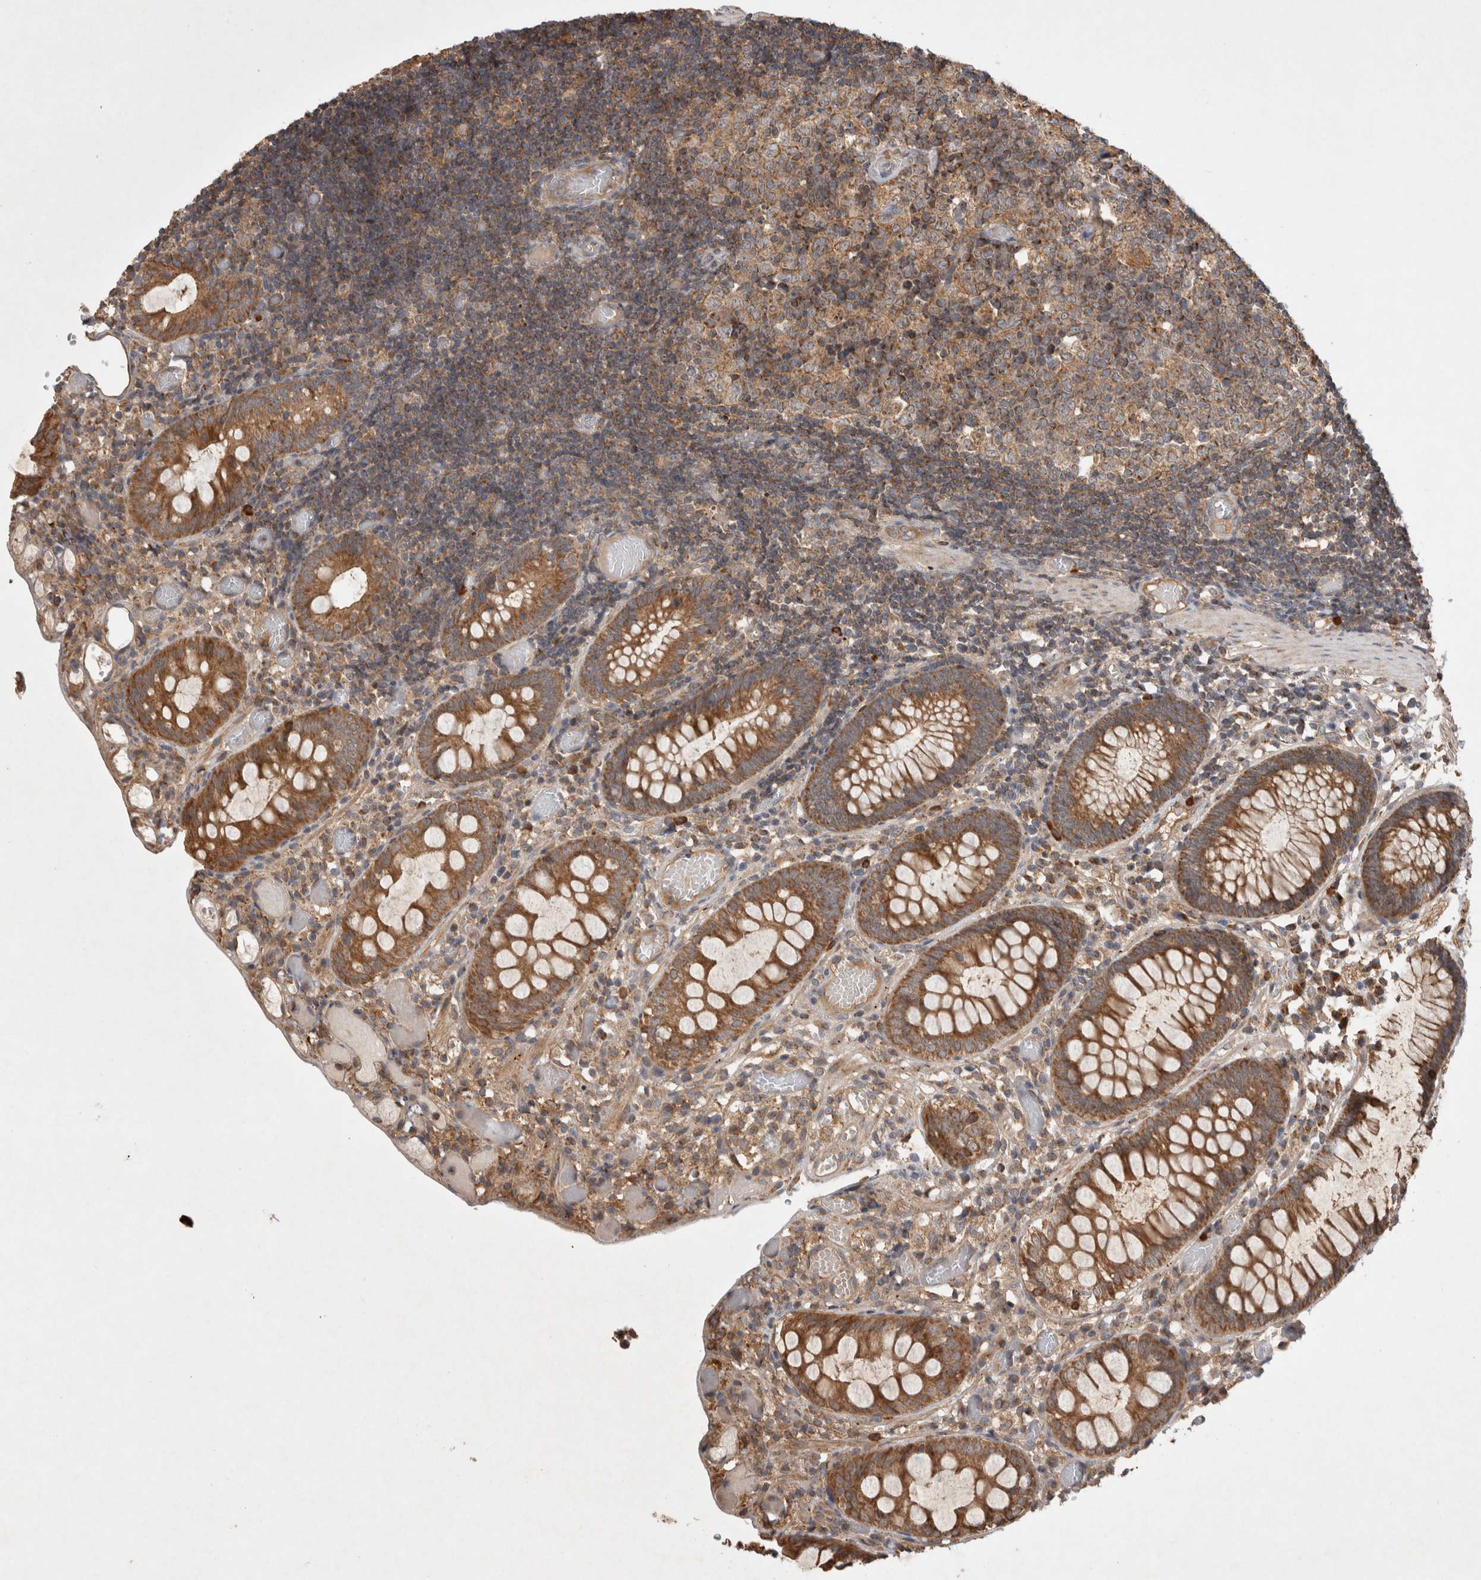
{"staining": {"intensity": "moderate", "quantity": ">75%", "location": "cytoplasmic/membranous"}, "tissue": "colon", "cell_type": "Endothelial cells", "image_type": "normal", "snomed": [{"axis": "morphology", "description": "Normal tissue, NOS"}, {"axis": "topography", "description": "Colon"}], "caption": "A photomicrograph of colon stained for a protein displays moderate cytoplasmic/membranous brown staining in endothelial cells. (IHC, brightfield microscopy, high magnification).", "gene": "SERAC1", "patient": {"sex": "male", "age": 14}}